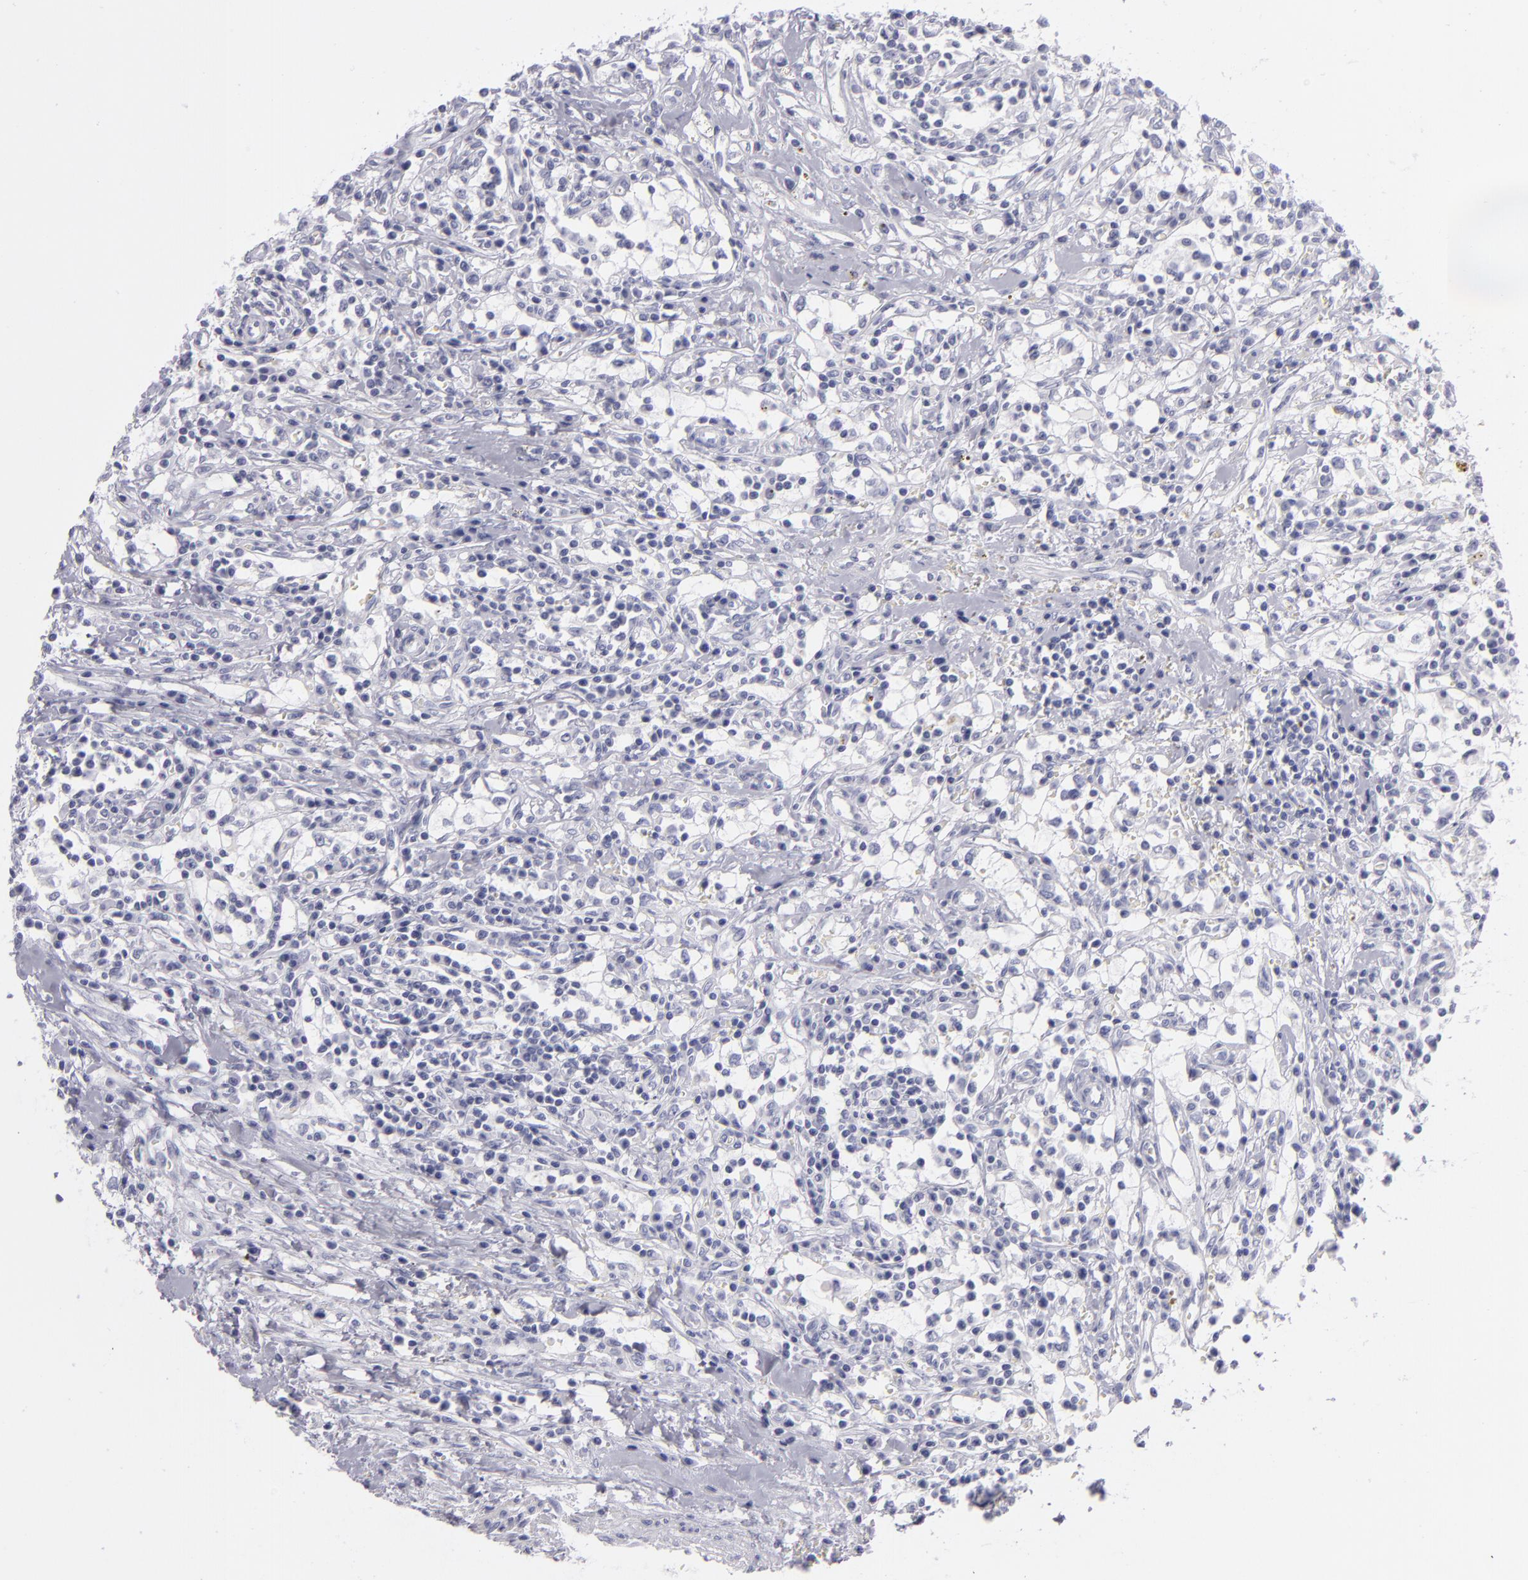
{"staining": {"intensity": "negative", "quantity": "none", "location": "none"}, "tissue": "renal cancer", "cell_type": "Tumor cells", "image_type": "cancer", "snomed": [{"axis": "morphology", "description": "Adenocarcinoma, NOS"}, {"axis": "topography", "description": "Kidney"}], "caption": "This is an IHC micrograph of renal adenocarcinoma. There is no staining in tumor cells.", "gene": "VIL1", "patient": {"sex": "male", "age": 82}}